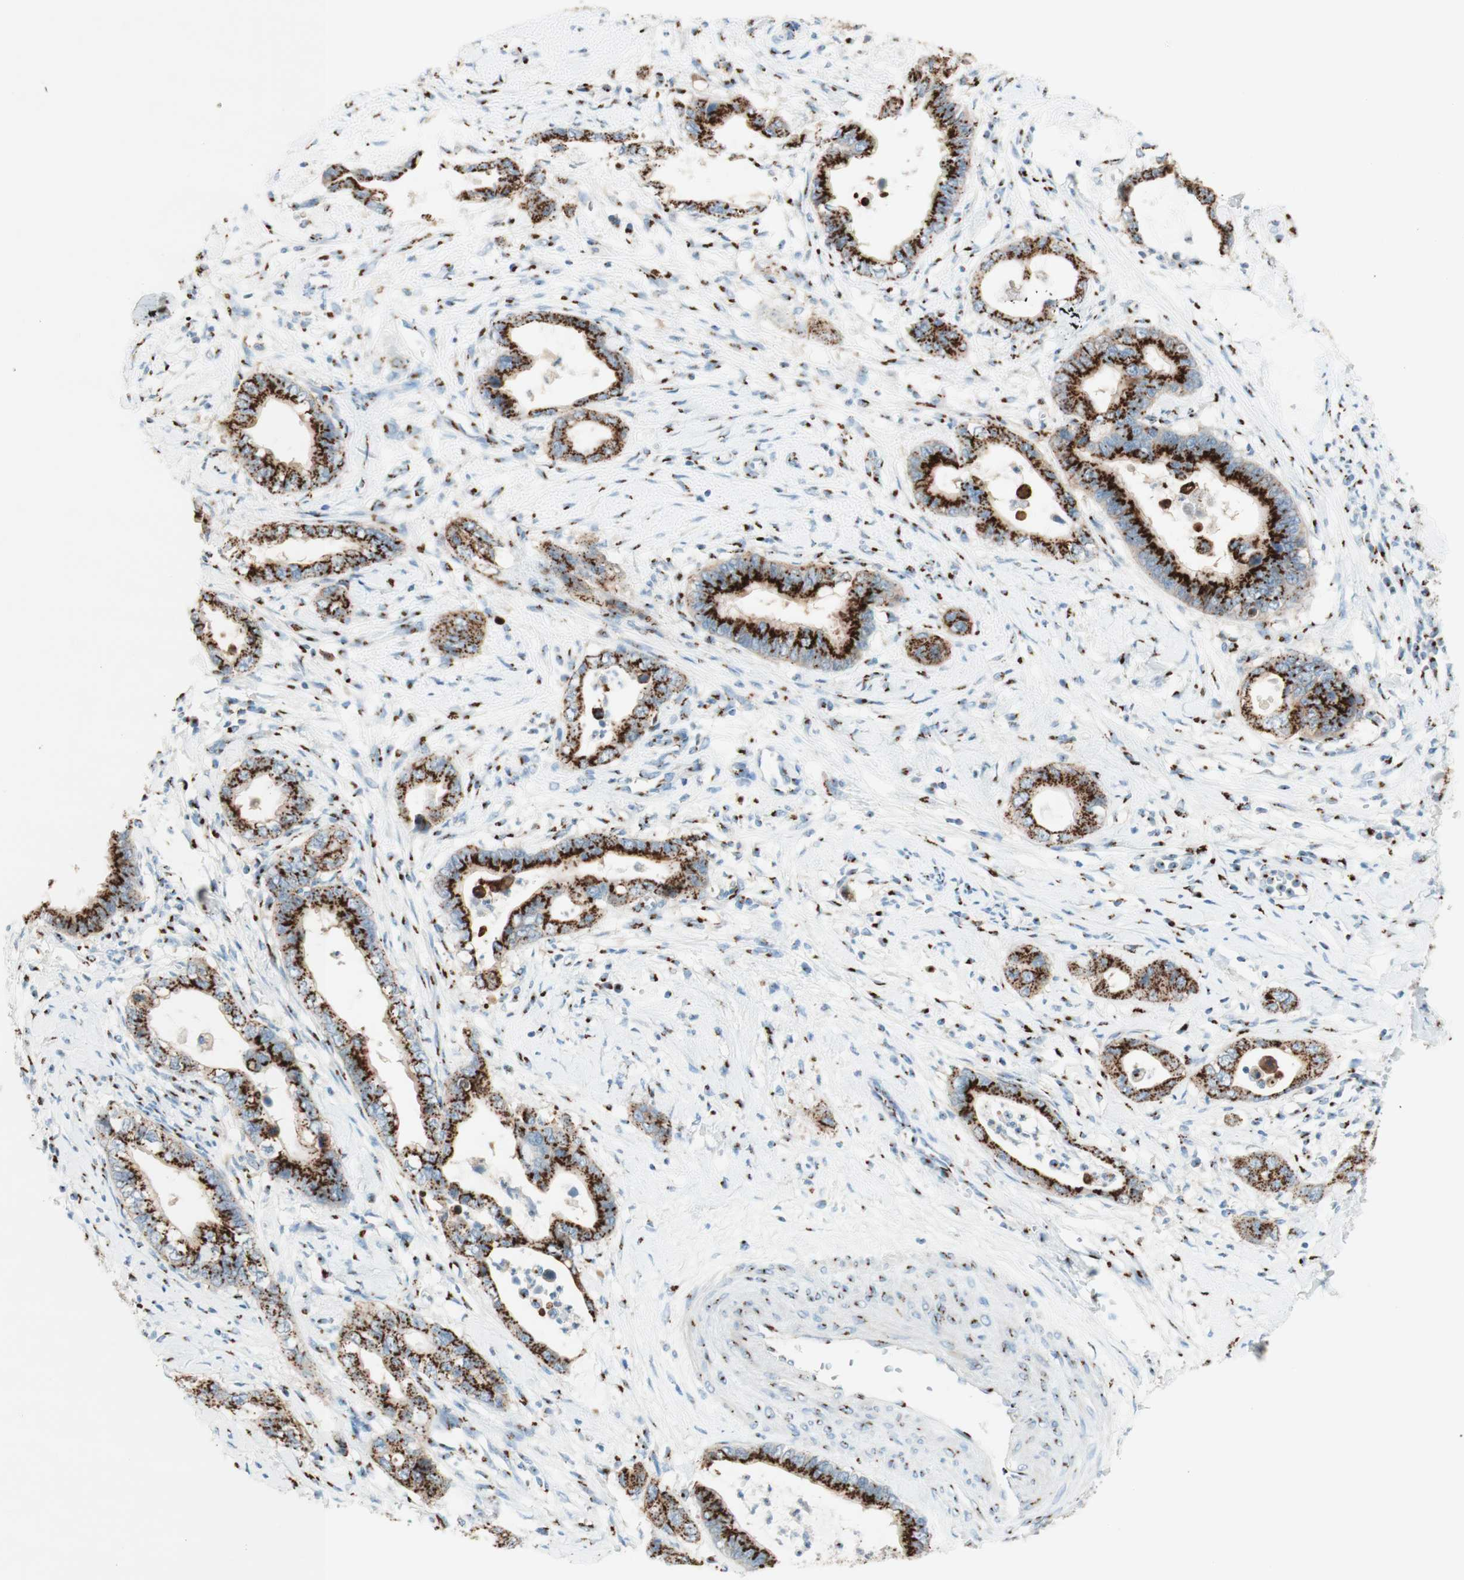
{"staining": {"intensity": "strong", "quantity": ">75%", "location": "cytoplasmic/membranous"}, "tissue": "cervical cancer", "cell_type": "Tumor cells", "image_type": "cancer", "snomed": [{"axis": "morphology", "description": "Adenocarcinoma, NOS"}, {"axis": "topography", "description": "Cervix"}], "caption": "Immunohistochemical staining of human cervical adenocarcinoma exhibits high levels of strong cytoplasmic/membranous protein staining in about >75% of tumor cells. The protein of interest is shown in brown color, while the nuclei are stained blue.", "gene": "GOLGB1", "patient": {"sex": "female", "age": 44}}